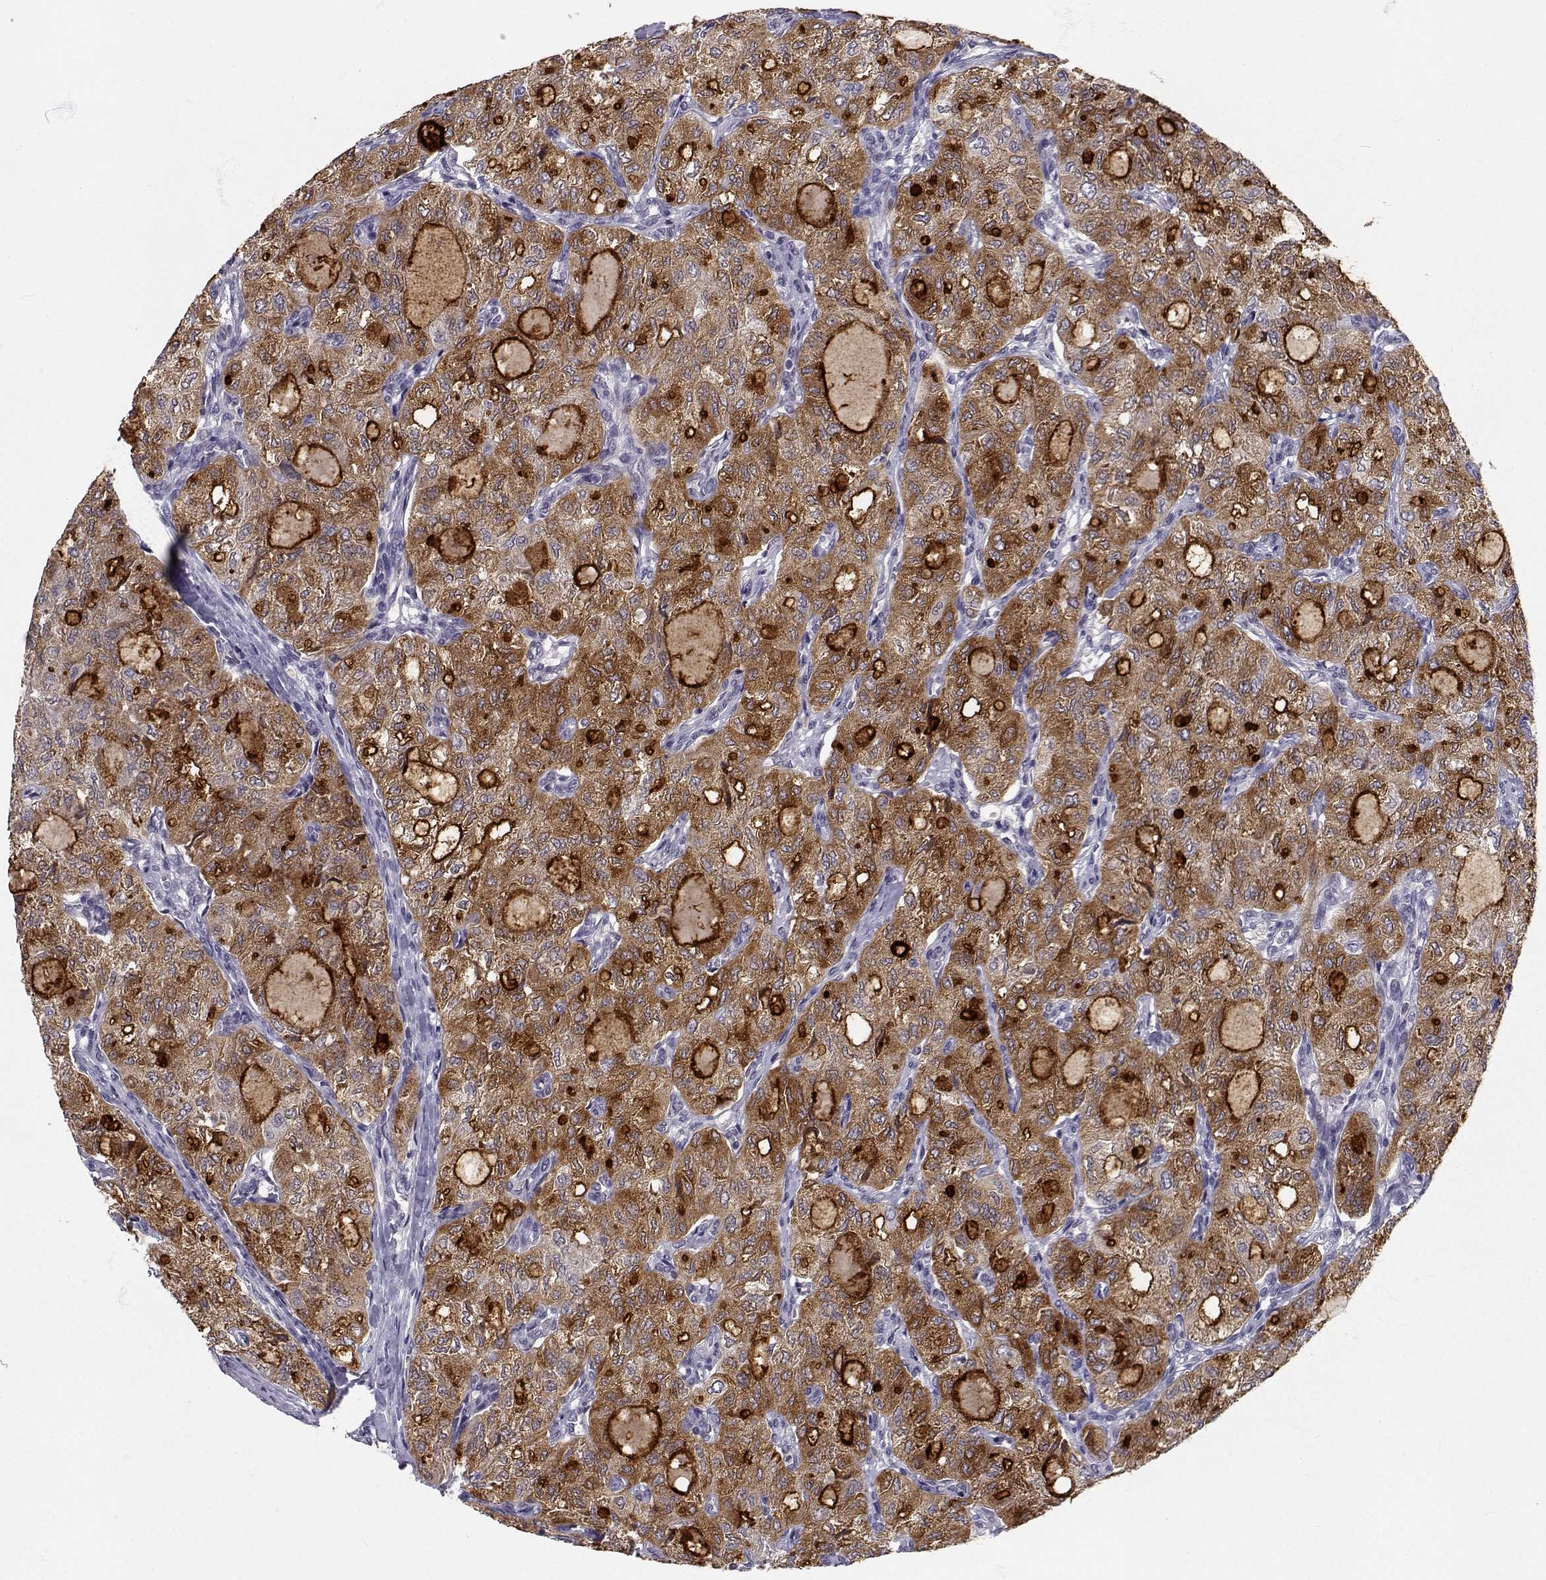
{"staining": {"intensity": "strong", "quantity": "25%-75%", "location": "cytoplasmic/membranous"}, "tissue": "thyroid cancer", "cell_type": "Tumor cells", "image_type": "cancer", "snomed": [{"axis": "morphology", "description": "Follicular adenoma carcinoma, NOS"}, {"axis": "topography", "description": "Thyroid gland"}], "caption": "Approximately 25%-75% of tumor cells in thyroid follicular adenoma carcinoma show strong cytoplasmic/membranous protein staining as visualized by brown immunohistochemical staining.", "gene": "SLC6A3", "patient": {"sex": "male", "age": 75}}